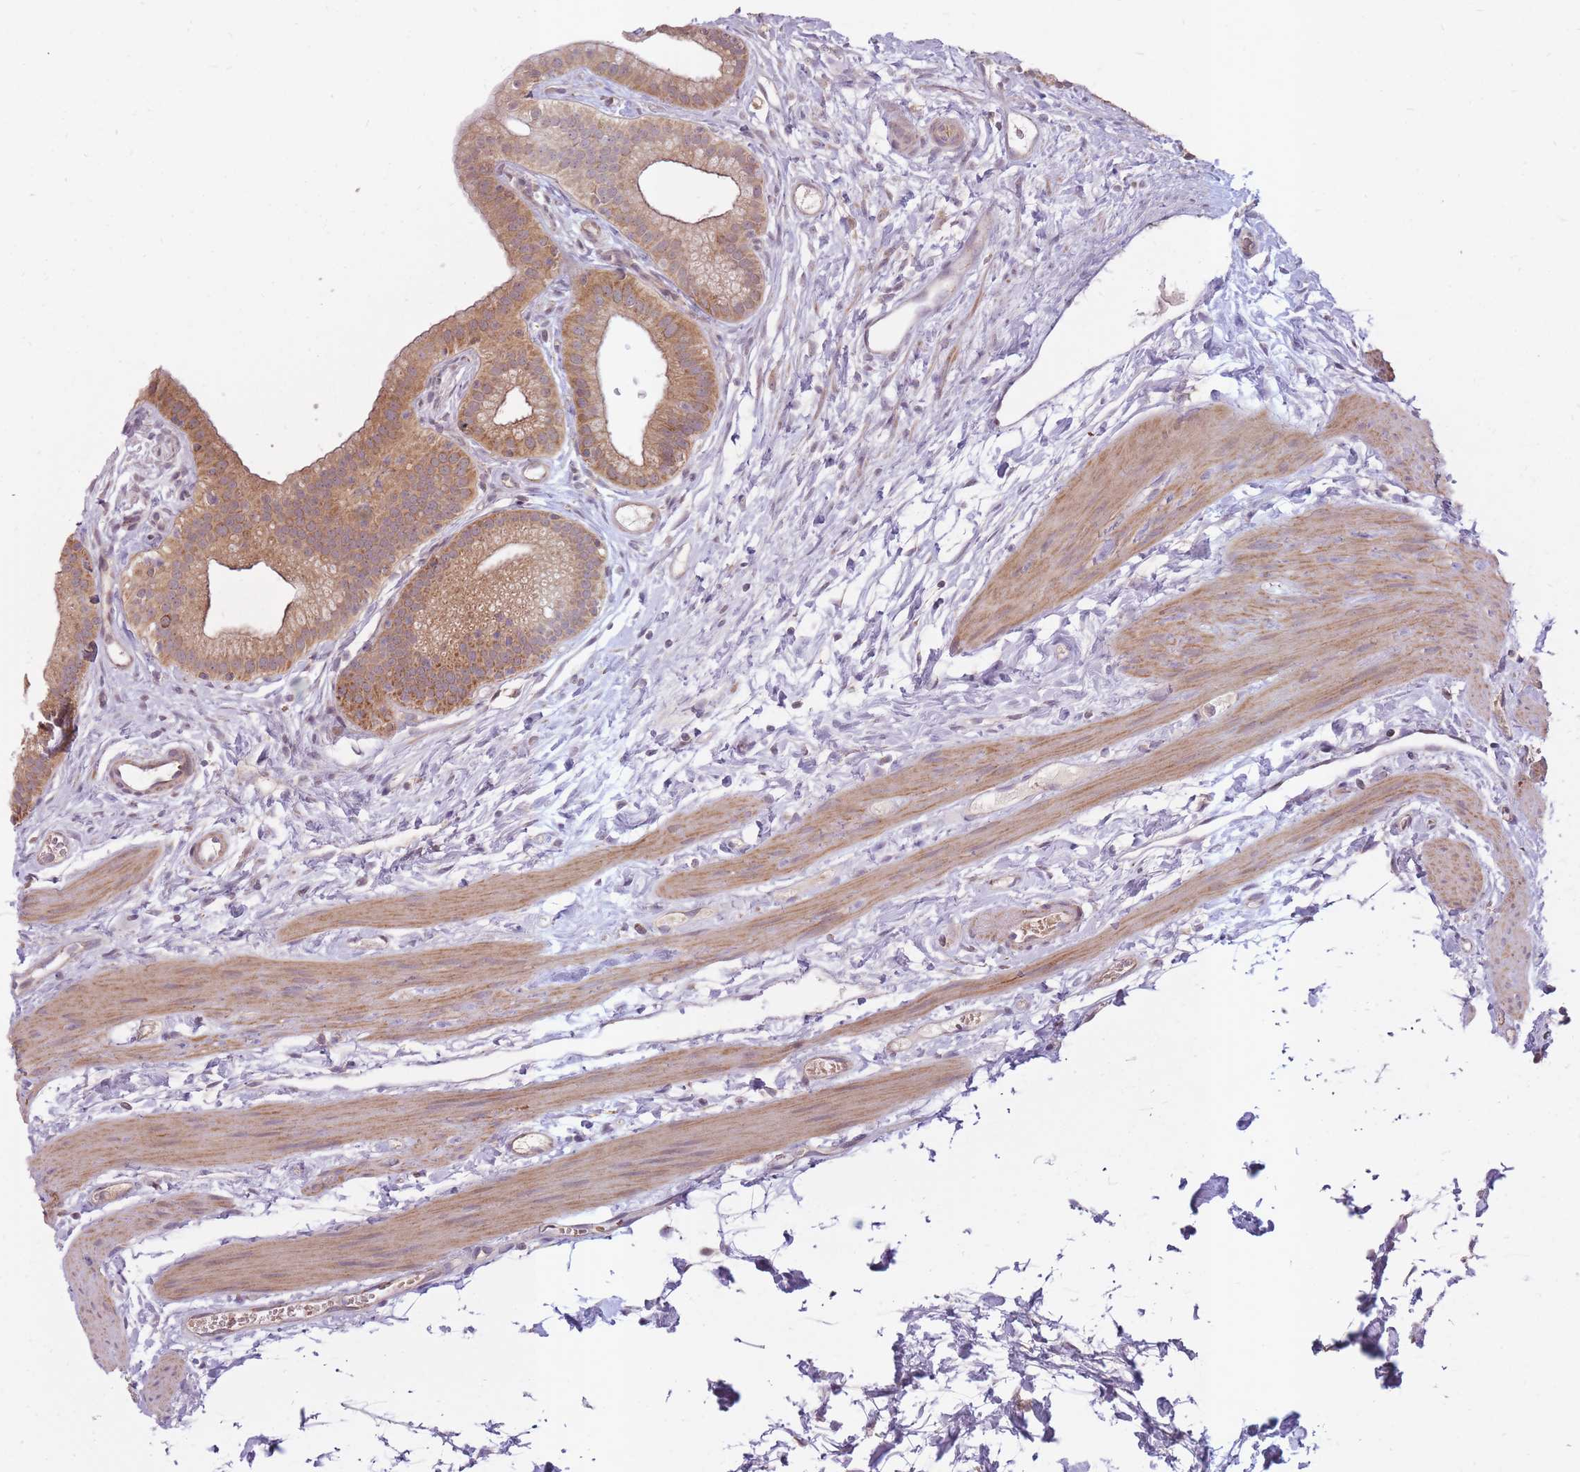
{"staining": {"intensity": "strong", "quantity": ">75%", "location": "cytoplasmic/membranous"}, "tissue": "gallbladder", "cell_type": "Glandular cells", "image_type": "normal", "snomed": [{"axis": "morphology", "description": "Normal tissue, NOS"}, {"axis": "topography", "description": "Gallbladder"}], "caption": "This is an image of immunohistochemistry (IHC) staining of unremarkable gallbladder, which shows strong positivity in the cytoplasmic/membranous of glandular cells.", "gene": "LIN7C", "patient": {"sex": "female", "age": 54}}